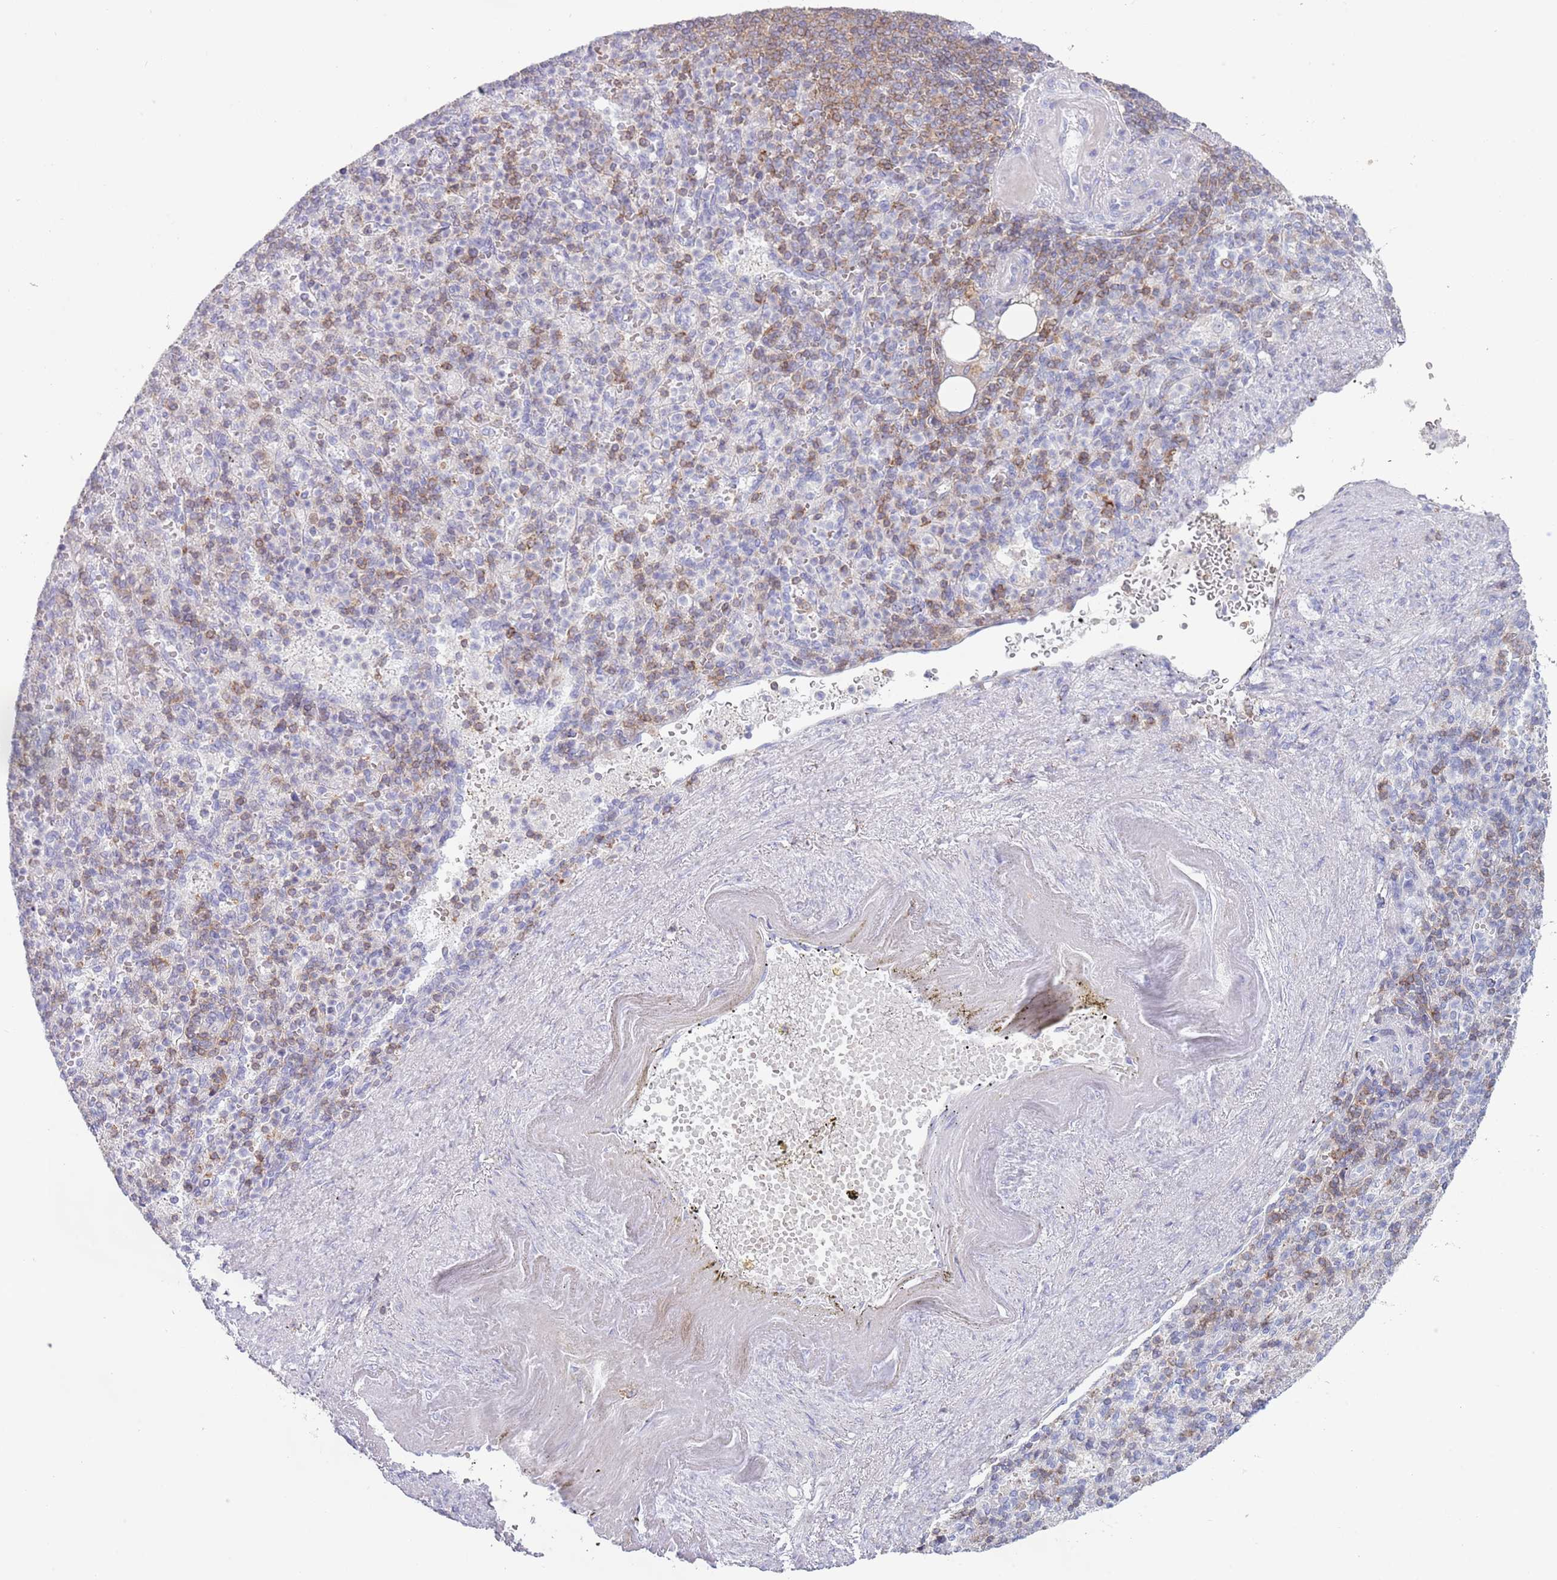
{"staining": {"intensity": "moderate", "quantity": "25%-75%", "location": "cytoplasmic/membranous"}, "tissue": "spleen", "cell_type": "Cells in red pulp", "image_type": "normal", "snomed": [{"axis": "morphology", "description": "Normal tissue, NOS"}, {"axis": "topography", "description": "Spleen"}], "caption": "The photomicrograph demonstrates staining of benign spleen, revealing moderate cytoplasmic/membranous protein staining (brown color) within cells in red pulp. (Brightfield microscopy of DAB IHC at high magnification).", "gene": "LPXN", "patient": {"sex": "female", "age": 74}}